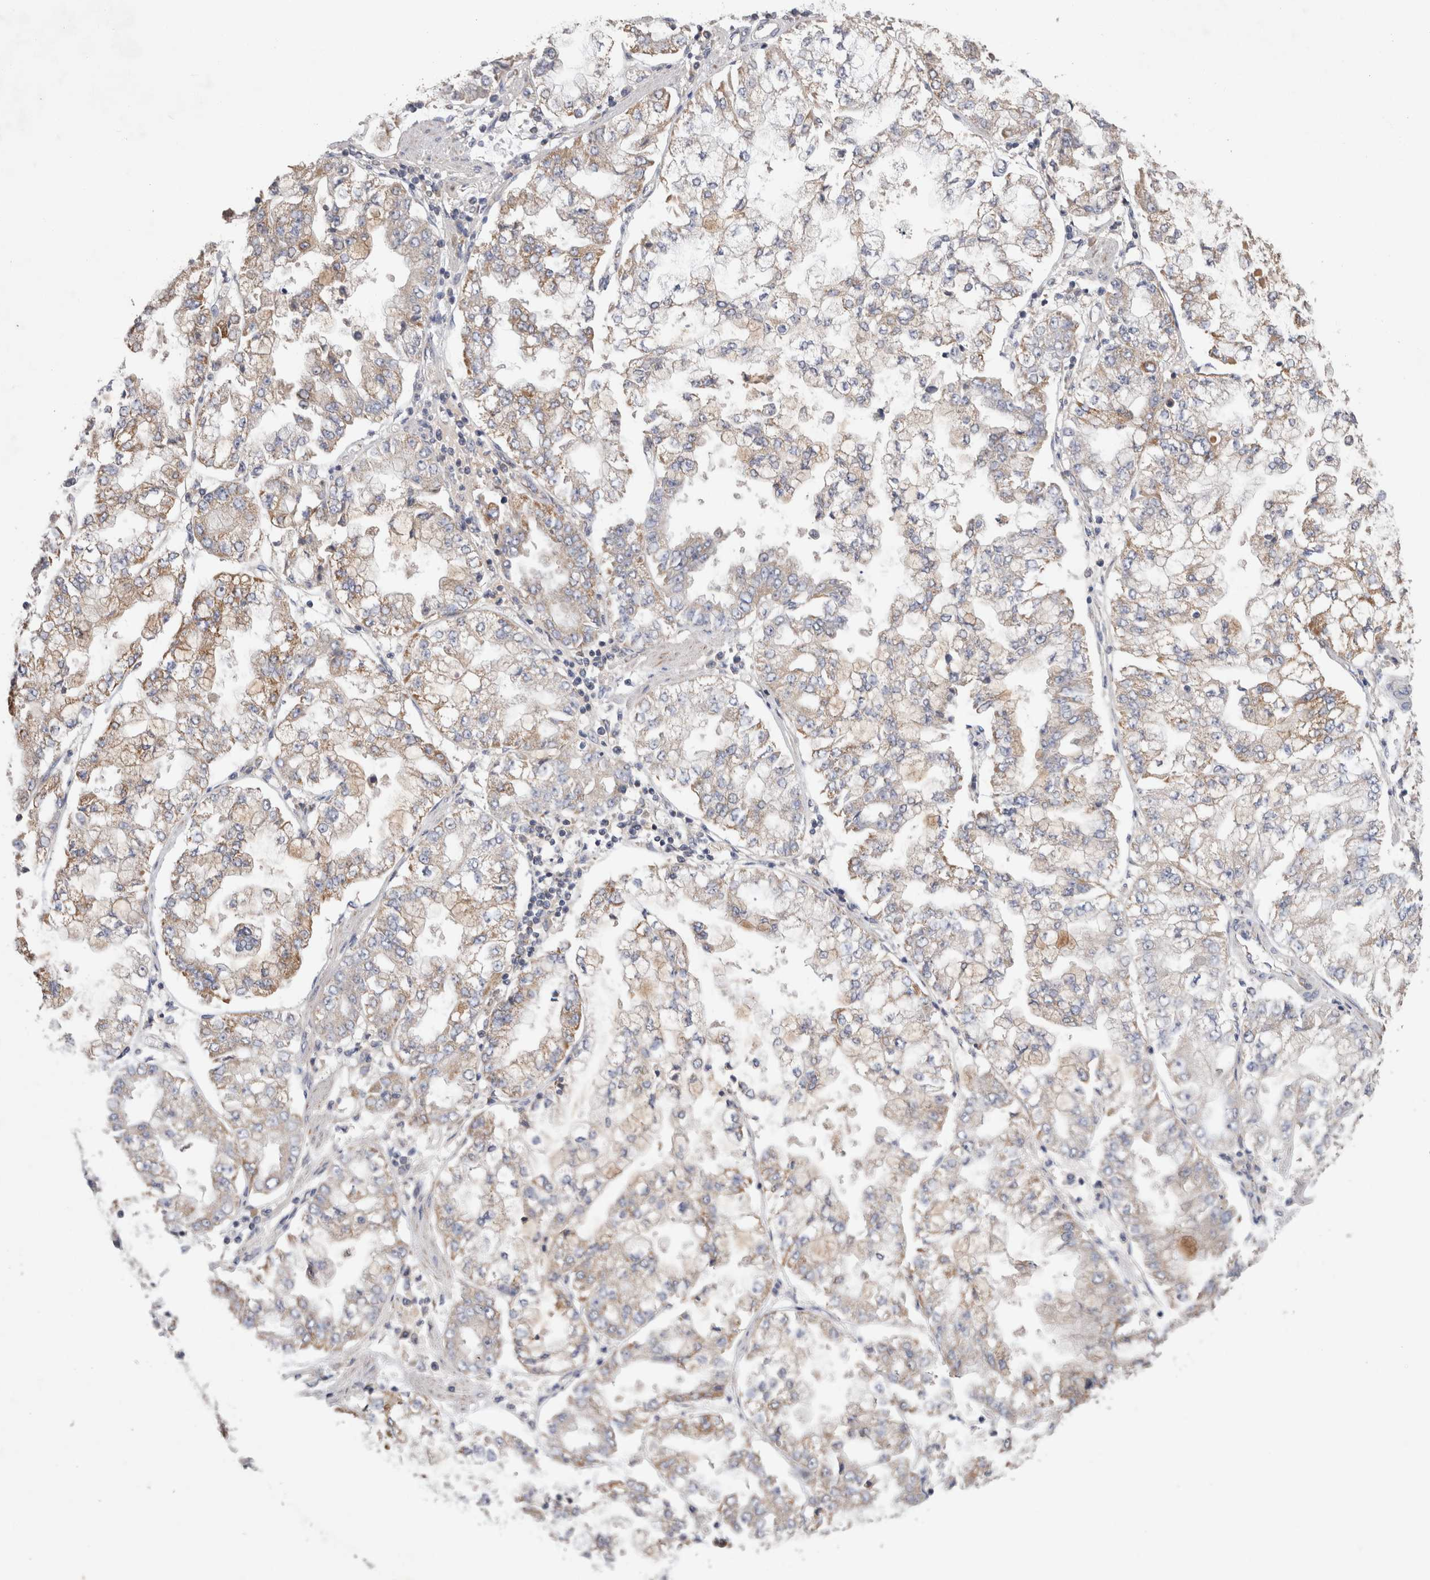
{"staining": {"intensity": "weak", "quantity": "25%-75%", "location": "cytoplasmic/membranous"}, "tissue": "stomach cancer", "cell_type": "Tumor cells", "image_type": "cancer", "snomed": [{"axis": "morphology", "description": "Adenocarcinoma, NOS"}, {"axis": "topography", "description": "Stomach"}], "caption": "Tumor cells demonstrate weak cytoplasmic/membranous positivity in approximately 25%-75% of cells in stomach adenocarcinoma.", "gene": "IARS2", "patient": {"sex": "male", "age": 76}}